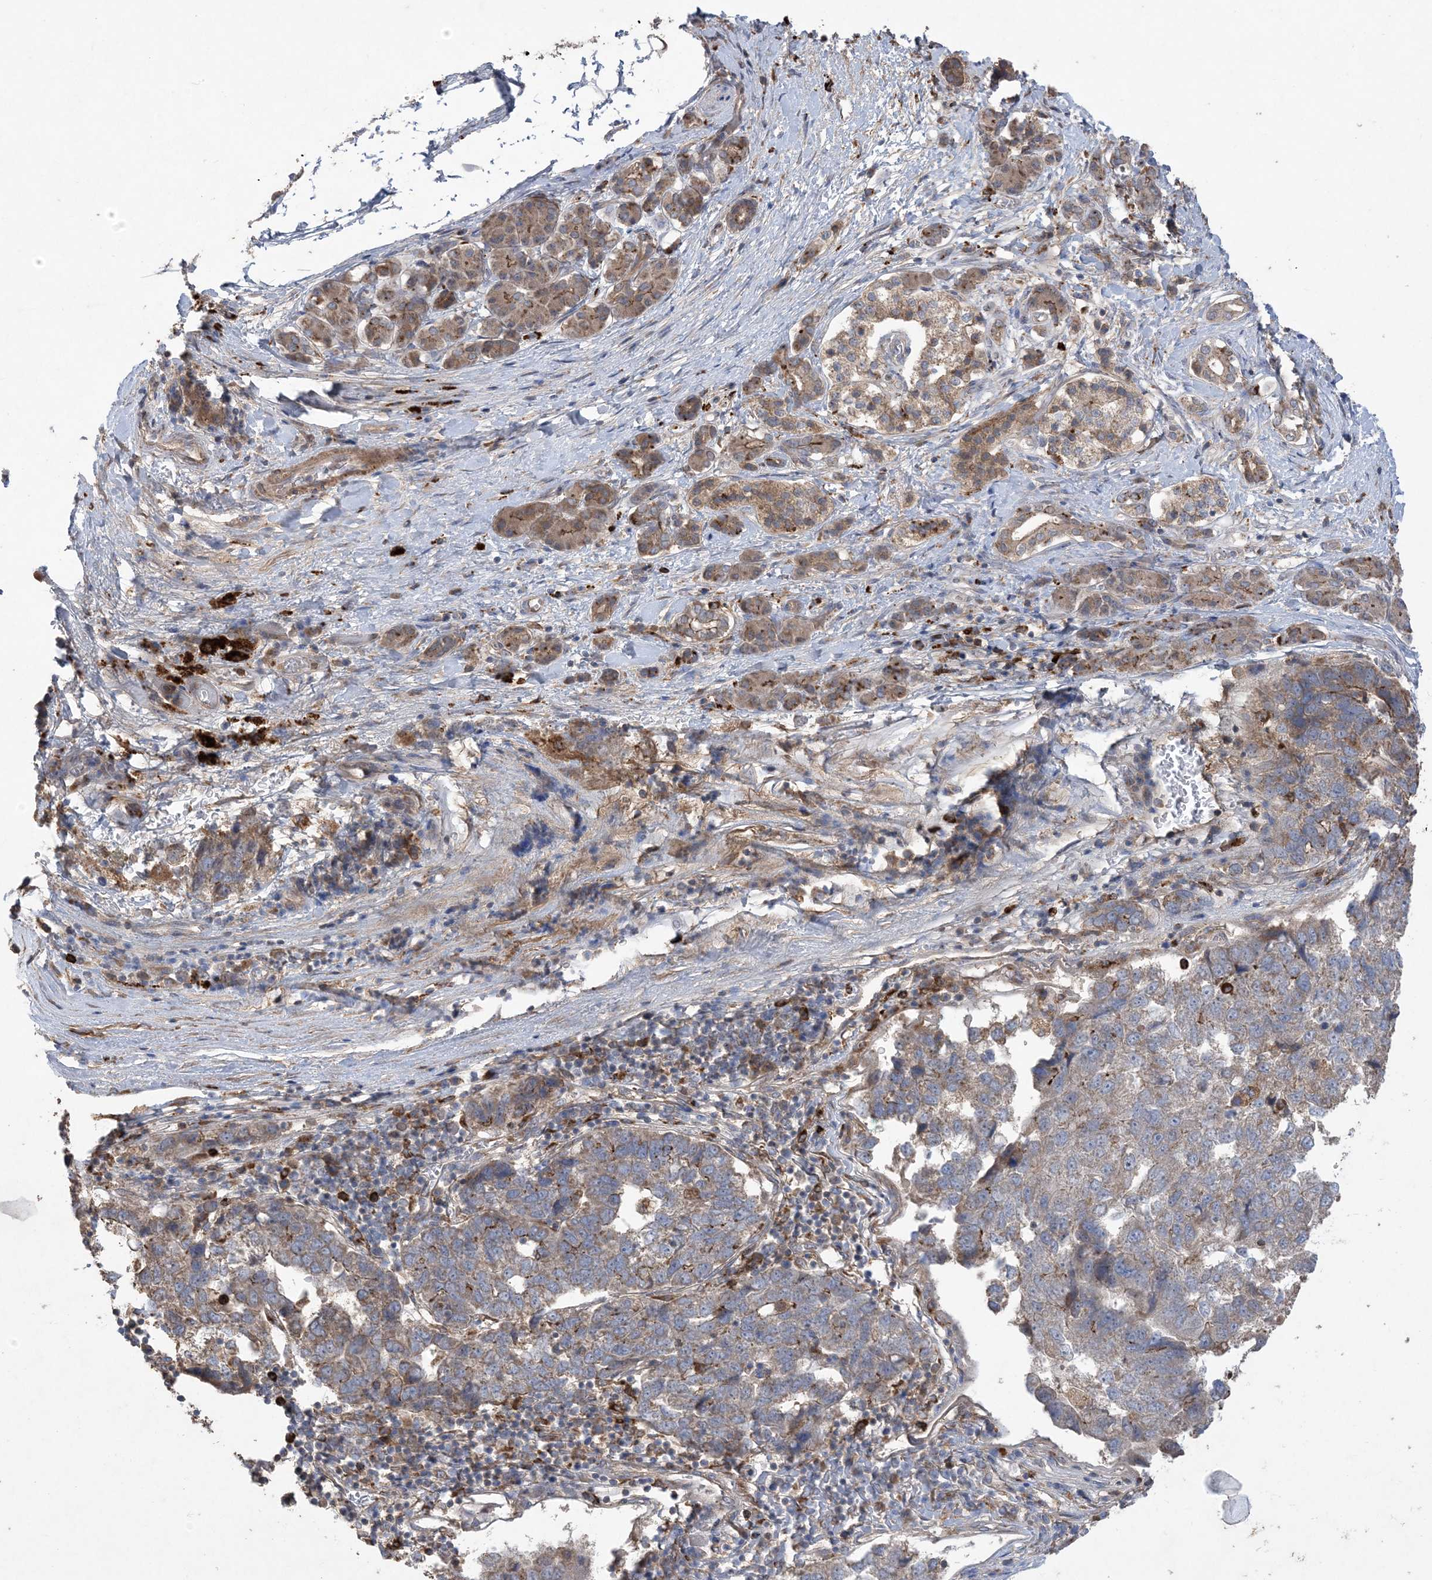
{"staining": {"intensity": "moderate", "quantity": "25%-75%", "location": "cytoplasmic/membranous"}, "tissue": "pancreatic cancer", "cell_type": "Tumor cells", "image_type": "cancer", "snomed": [{"axis": "morphology", "description": "Adenocarcinoma, NOS"}, {"axis": "topography", "description": "Pancreas"}], "caption": "Protein analysis of pancreatic adenocarcinoma tissue reveals moderate cytoplasmic/membranous staining in approximately 25%-75% of tumor cells.", "gene": "MASP2", "patient": {"sex": "female", "age": 61}}